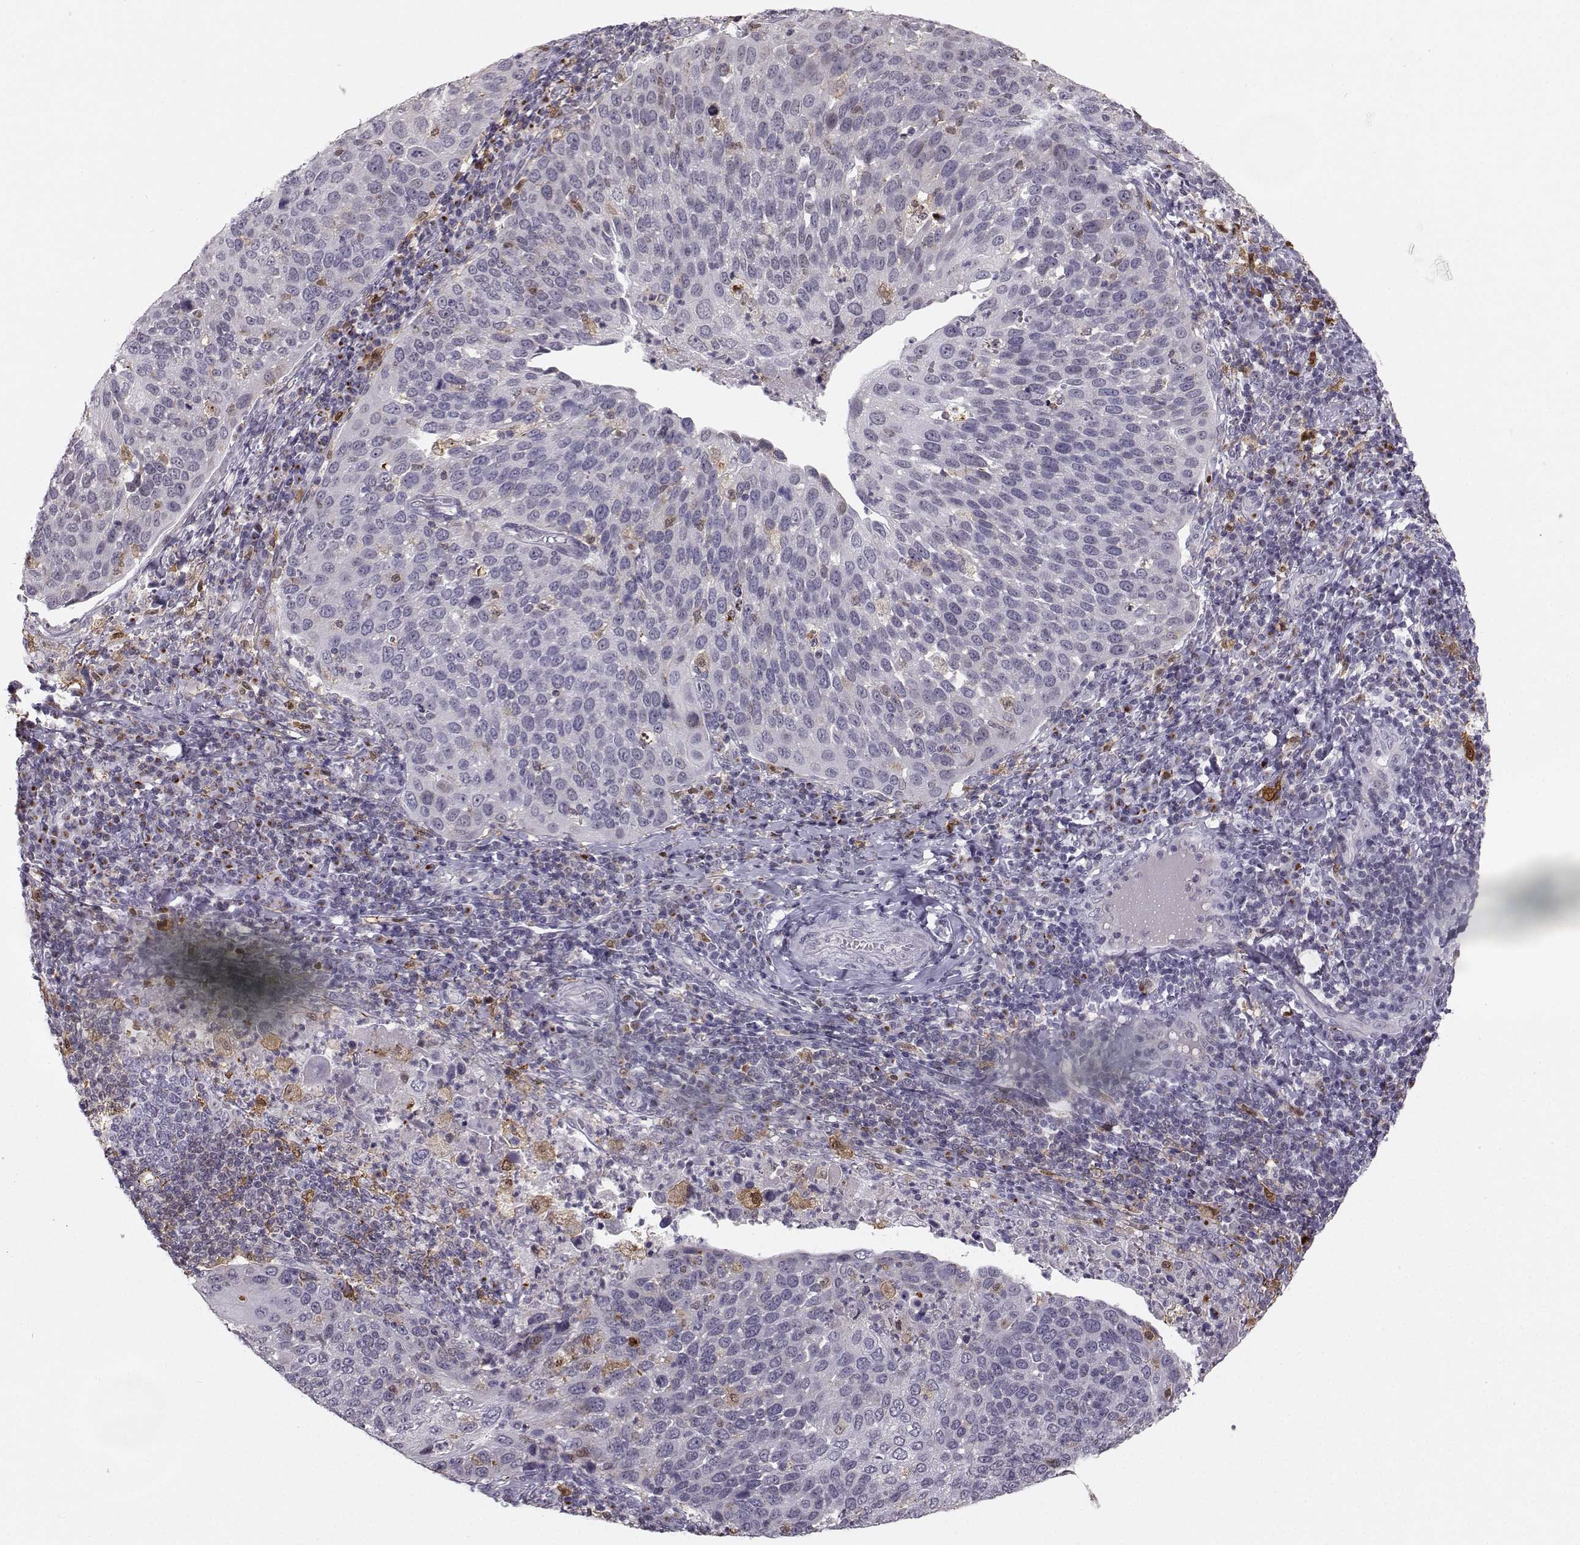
{"staining": {"intensity": "weak", "quantity": "<25%", "location": "cytoplasmic/membranous"}, "tissue": "cervical cancer", "cell_type": "Tumor cells", "image_type": "cancer", "snomed": [{"axis": "morphology", "description": "Squamous cell carcinoma, NOS"}, {"axis": "topography", "description": "Cervix"}], "caption": "Immunohistochemistry histopathology image of neoplastic tissue: human squamous cell carcinoma (cervical) stained with DAB exhibits no significant protein staining in tumor cells.", "gene": "HTR7", "patient": {"sex": "female", "age": 54}}